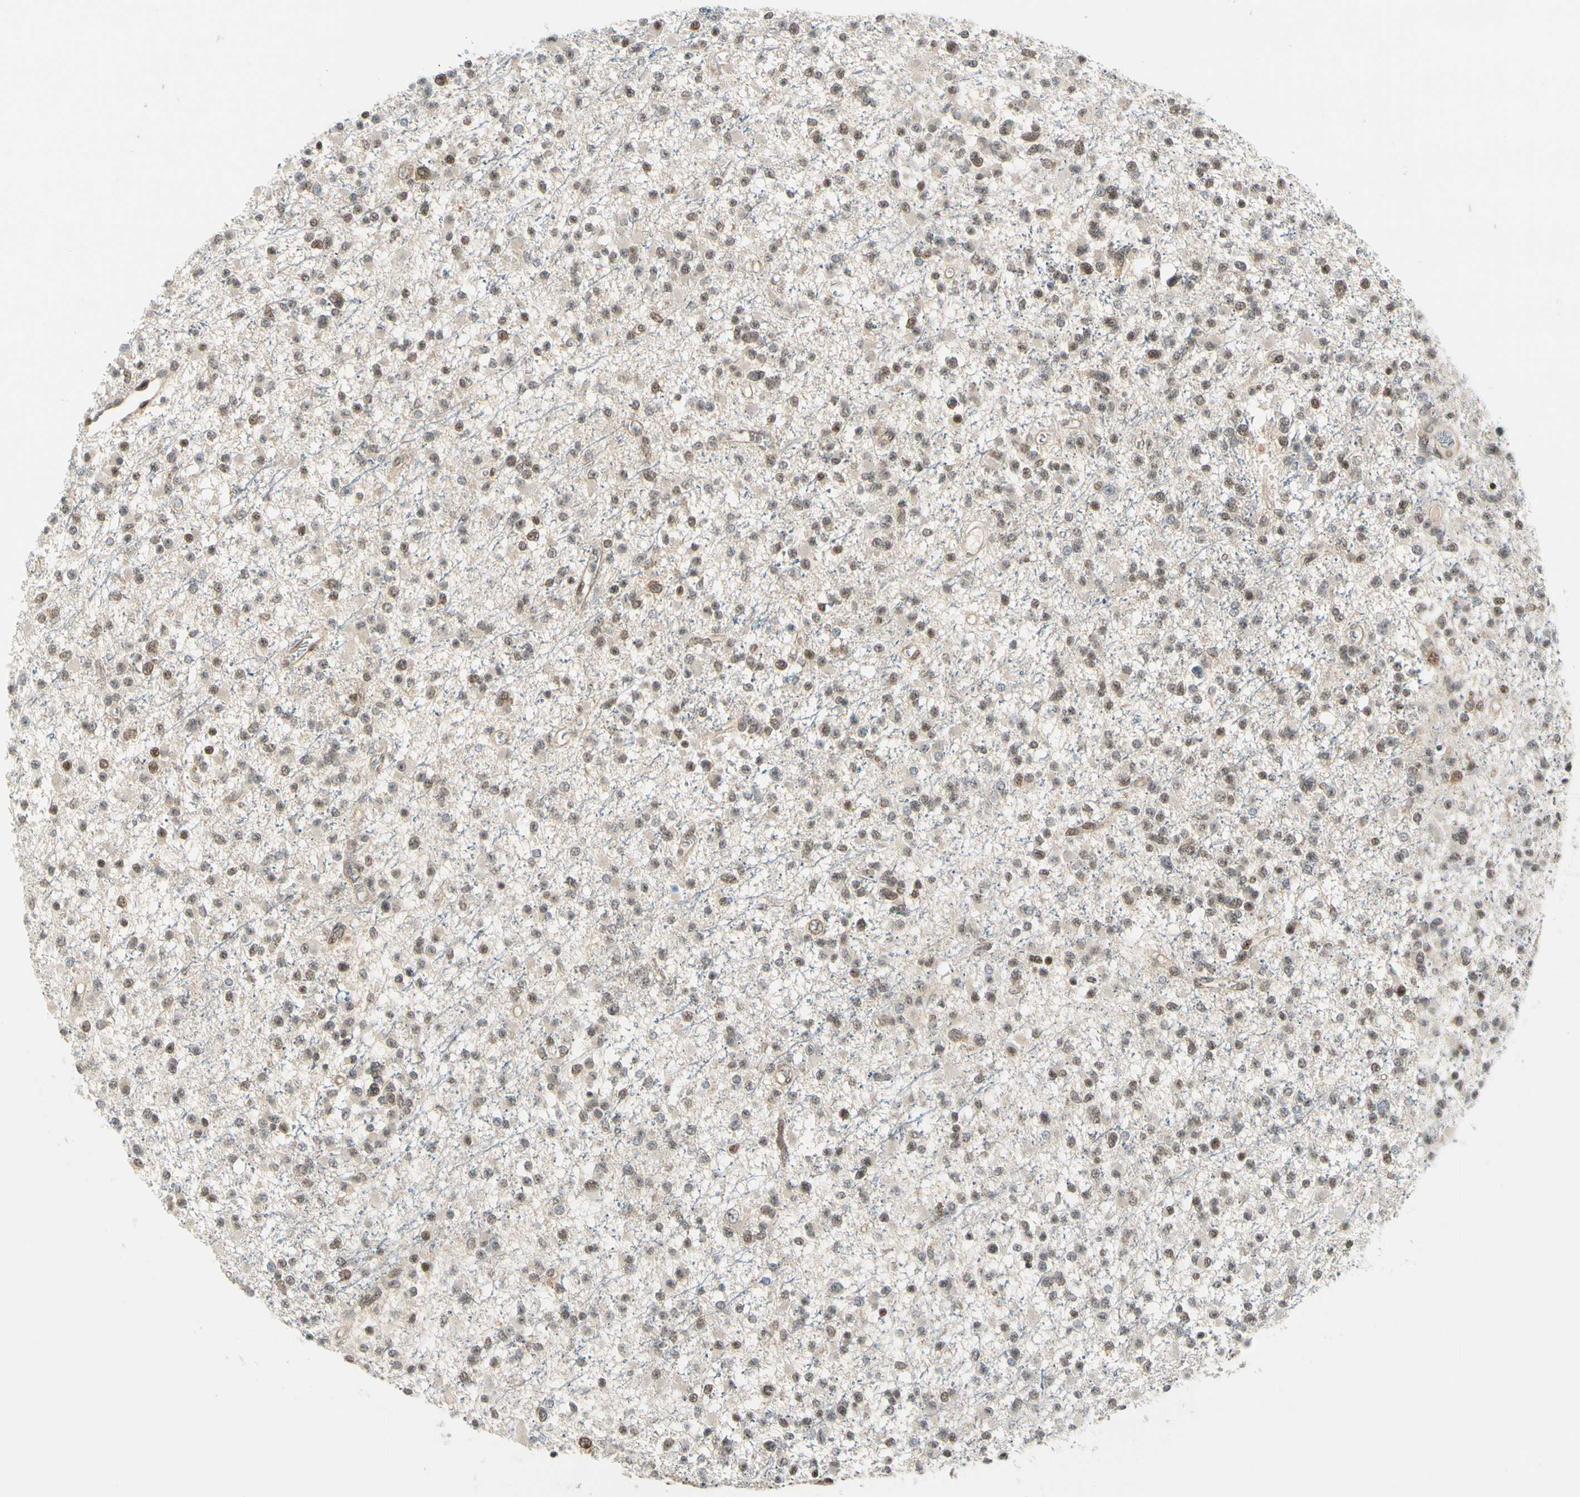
{"staining": {"intensity": "moderate", "quantity": "25%-75%", "location": "nuclear"}, "tissue": "glioma", "cell_type": "Tumor cells", "image_type": "cancer", "snomed": [{"axis": "morphology", "description": "Glioma, malignant, Low grade"}, {"axis": "topography", "description": "Brain"}], "caption": "A micrograph of glioma stained for a protein demonstrates moderate nuclear brown staining in tumor cells. The staining is performed using DAB (3,3'-diaminobenzidine) brown chromogen to label protein expression. The nuclei are counter-stained blue using hematoxylin.", "gene": "DAXX", "patient": {"sex": "female", "age": 22}}